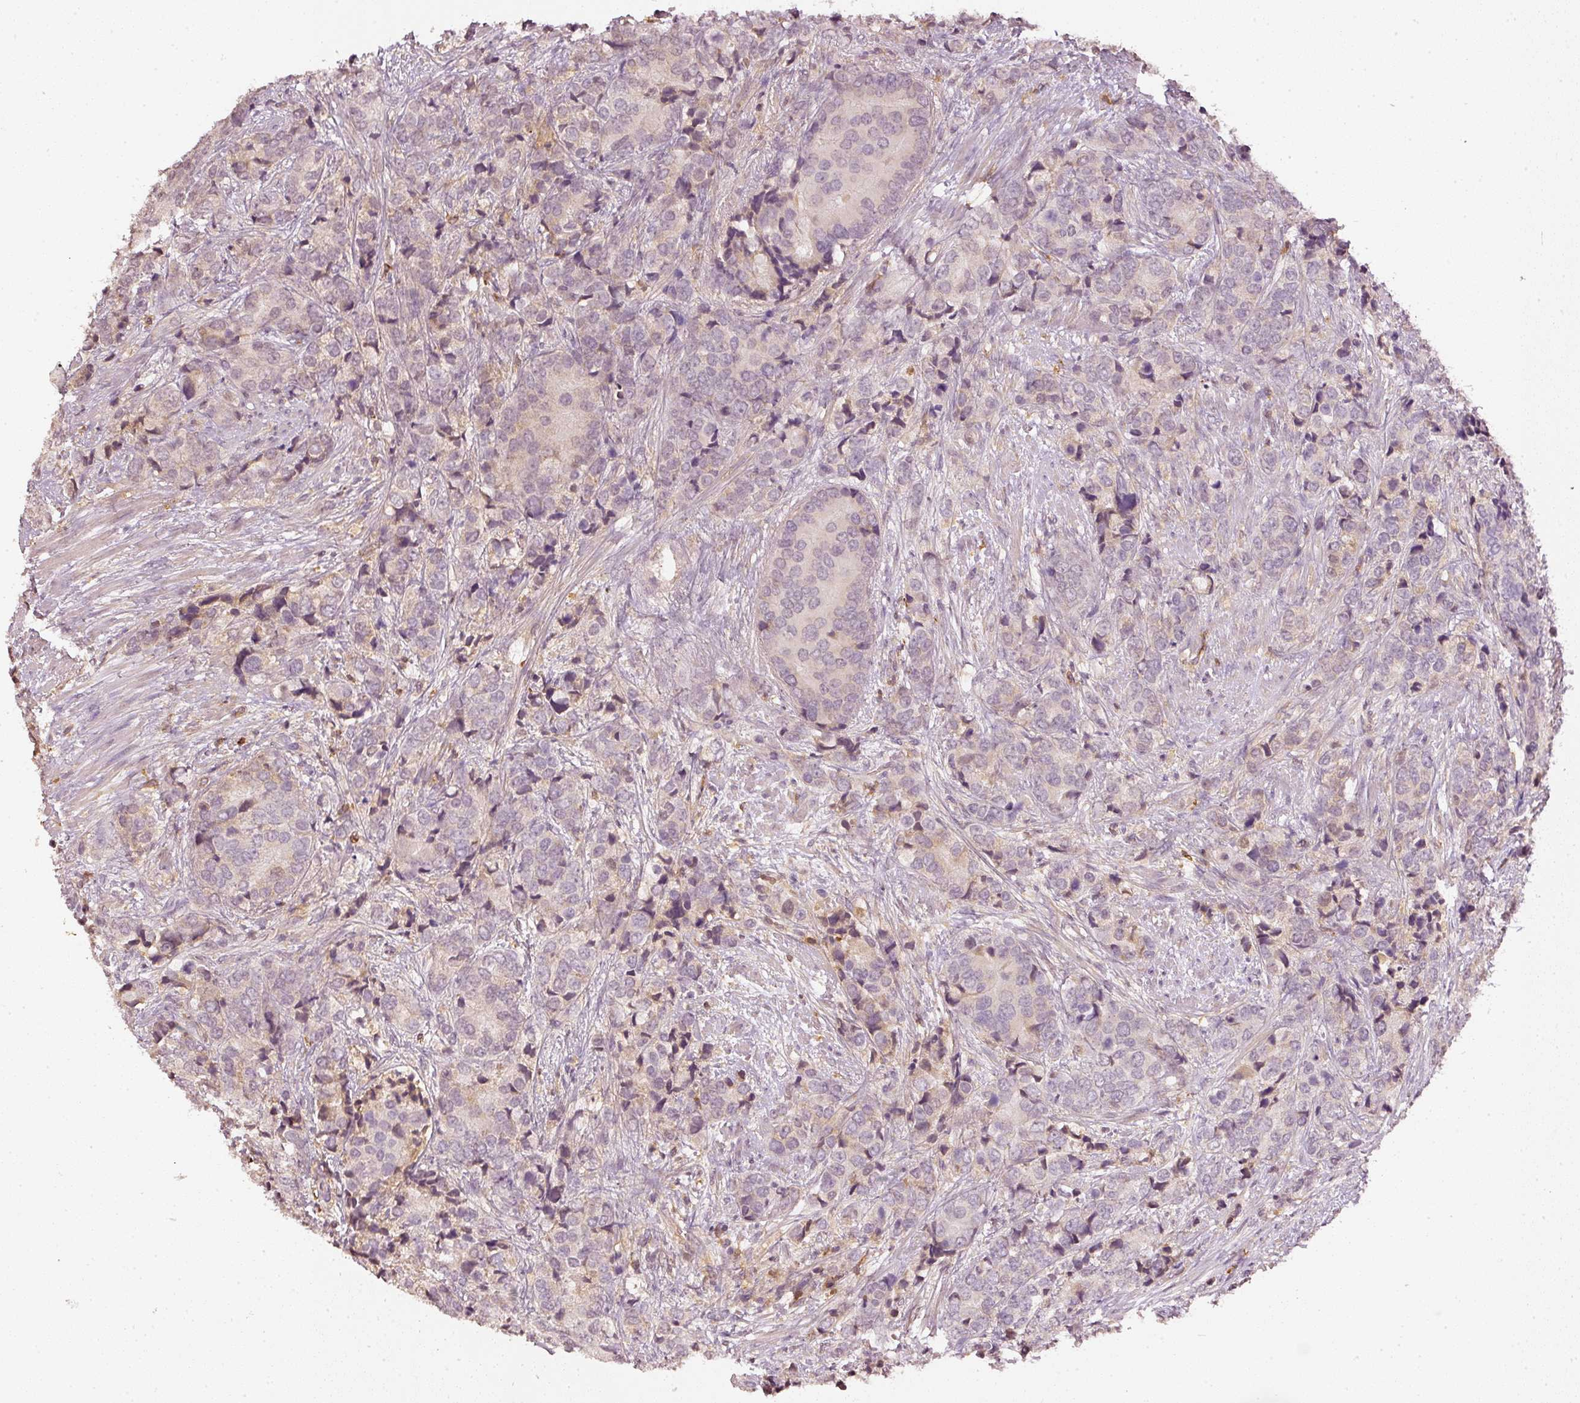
{"staining": {"intensity": "weak", "quantity": "<25%", "location": "cytoplasmic/membranous"}, "tissue": "prostate cancer", "cell_type": "Tumor cells", "image_type": "cancer", "snomed": [{"axis": "morphology", "description": "Adenocarcinoma, High grade"}, {"axis": "topography", "description": "Prostate"}], "caption": "IHC photomicrograph of neoplastic tissue: prostate adenocarcinoma (high-grade) stained with DAB reveals no significant protein expression in tumor cells.", "gene": "EVL", "patient": {"sex": "male", "age": 62}}